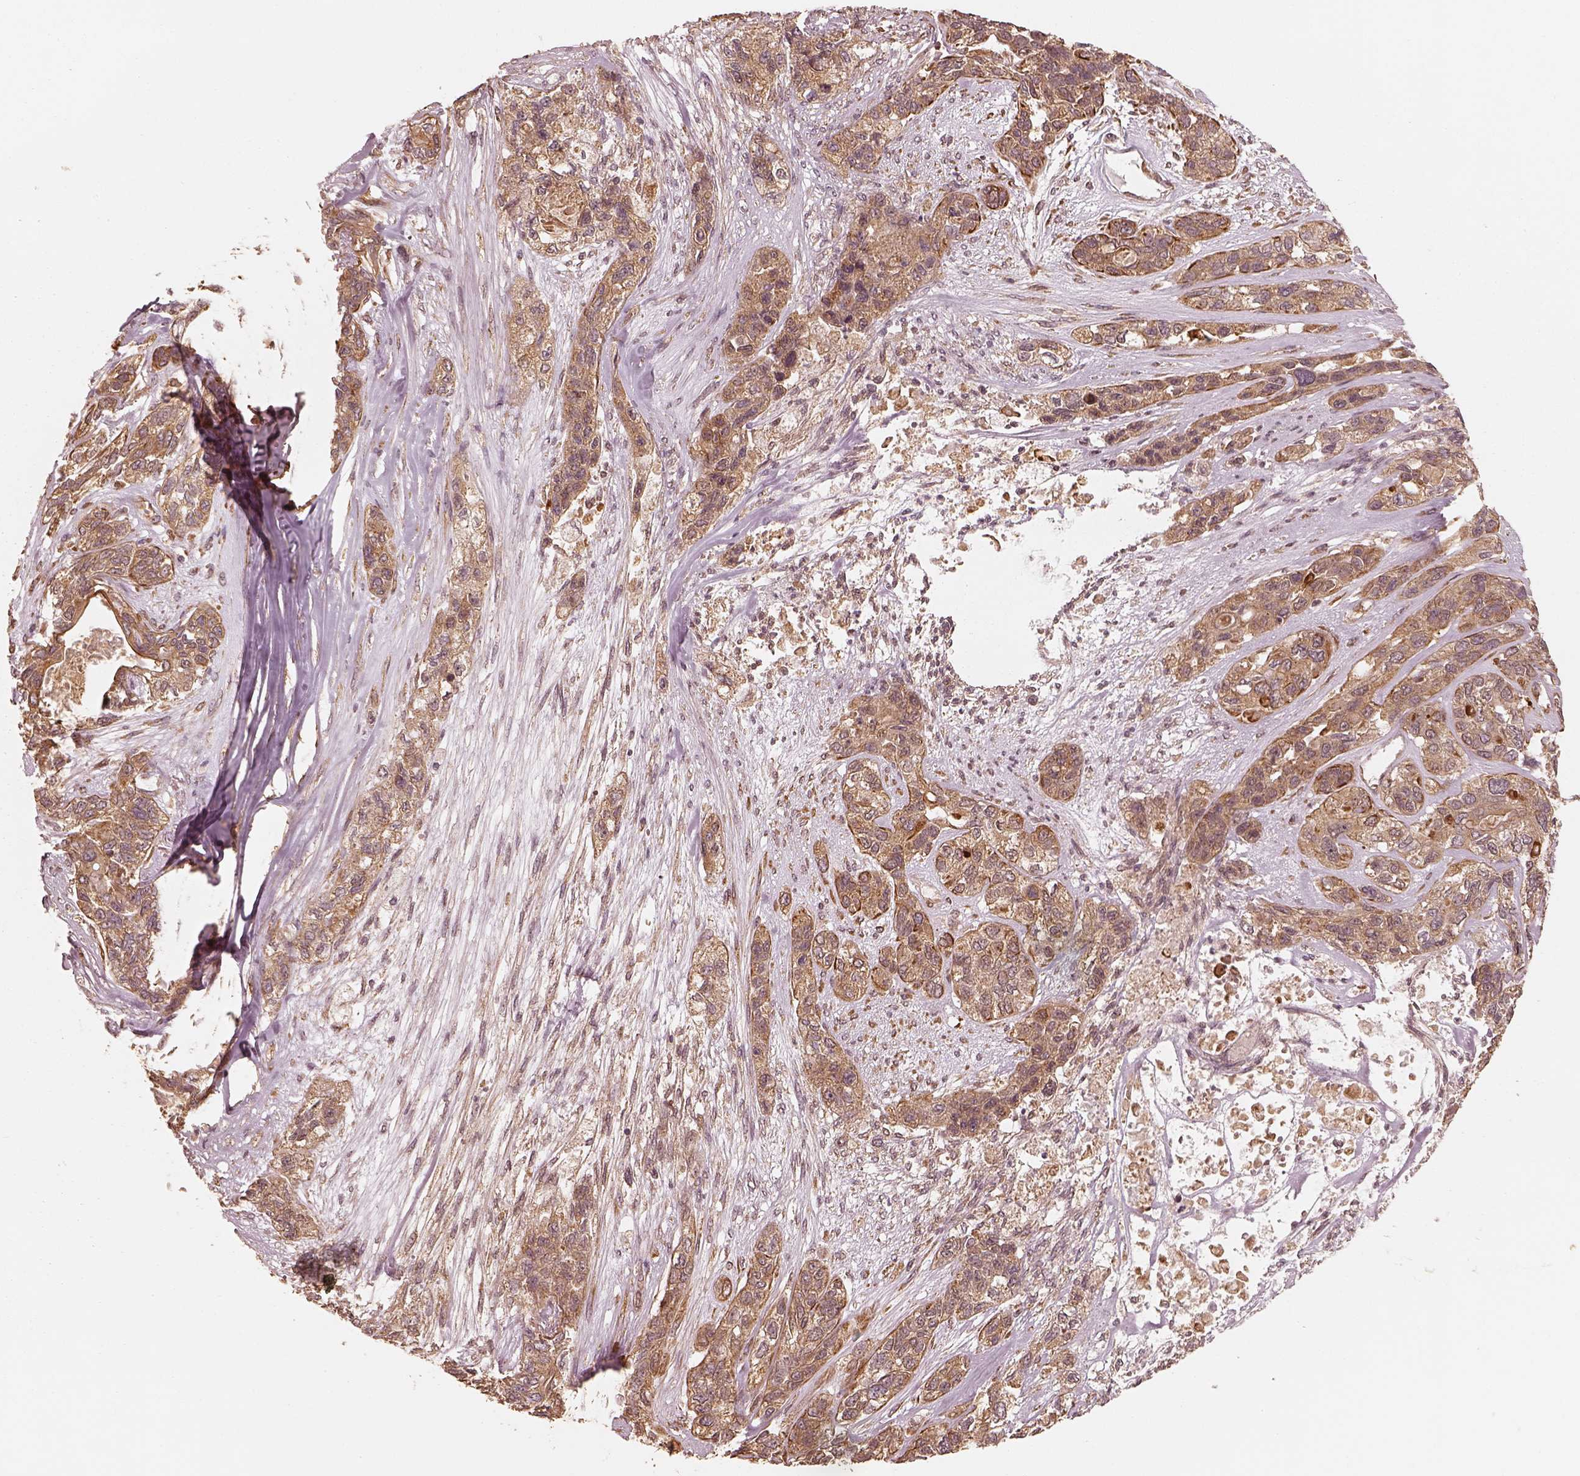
{"staining": {"intensity": "moderate", "quantity": ">75%", "location": "cytoplasmic/membranous"}, "tissue": "lung cancer", "cell_type": "Tumor cells", "image_type": "cancer", "snomed": [{"axis": "morphology", "description": "Squamous cell carcinoma, NOS"}, {"axis": "topography", "description": "Lung"}], "caption": "IHC of human squamous cell carcinoma (lung) displays medium levels of moderate cytoplasmic/membranous positivity in about >75% of tumor cells.", "gene": "DNAJC25", "patient": {"sex": "female", "age": 70}}